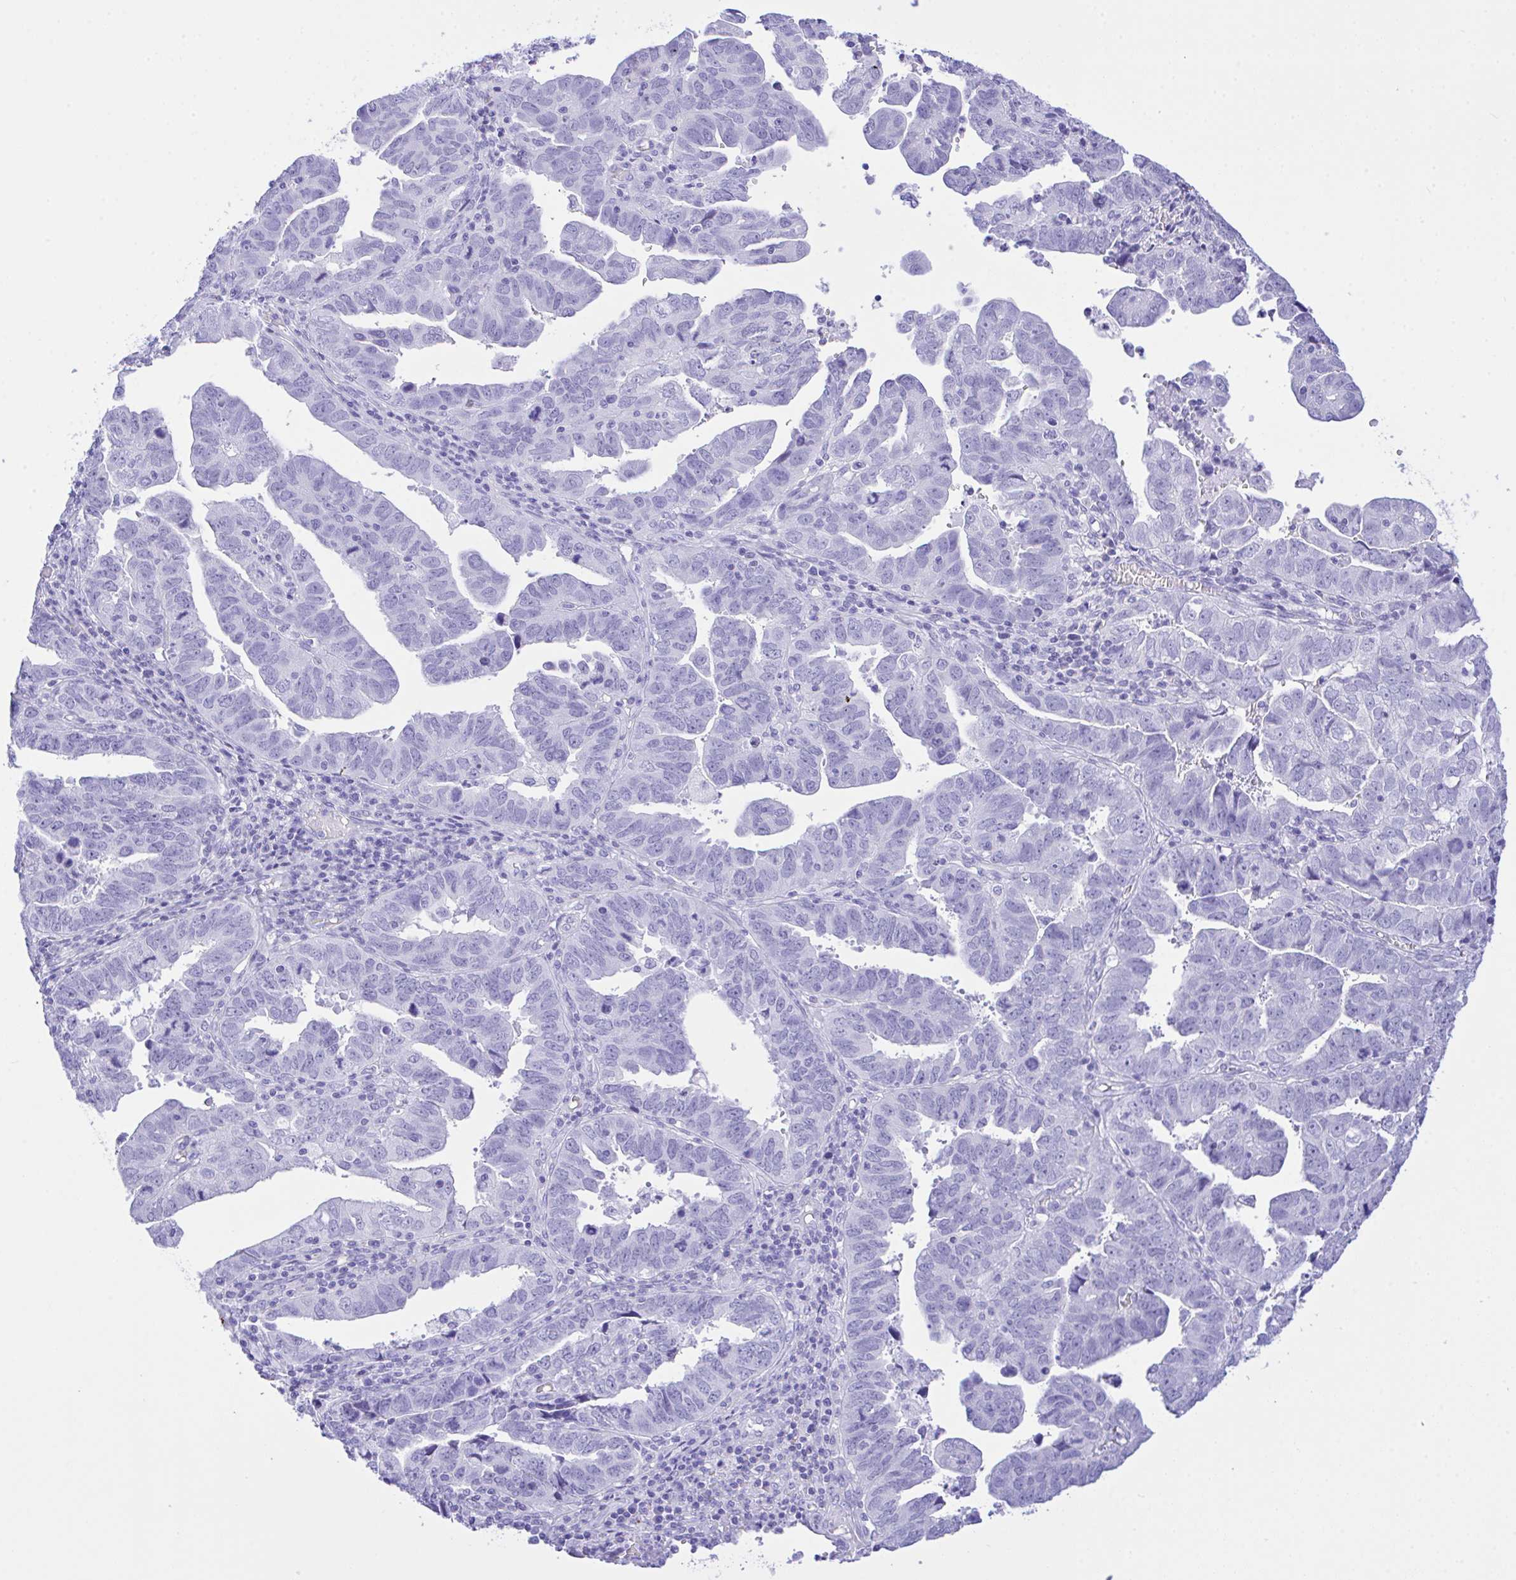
{"staining": {"intensity": "negative", "quantity": "none", "location": "none"}, "tissue": "endometrial cancer", "cell_type": "Tumor cells", "image_type": "cancer", "snomed": [{"axis": "morphology", "description": "Adenocarcinoma, NOS"}, {"axis": "topography", "description": "Uterus"}], "caption": "Immunohistochemical staining of endometrial cancer (adenocarcinoma) exhibits no significant positivity in tumor cells.", "gene": "SELENOV", "patient": {"sex": "female", "age": 62}}